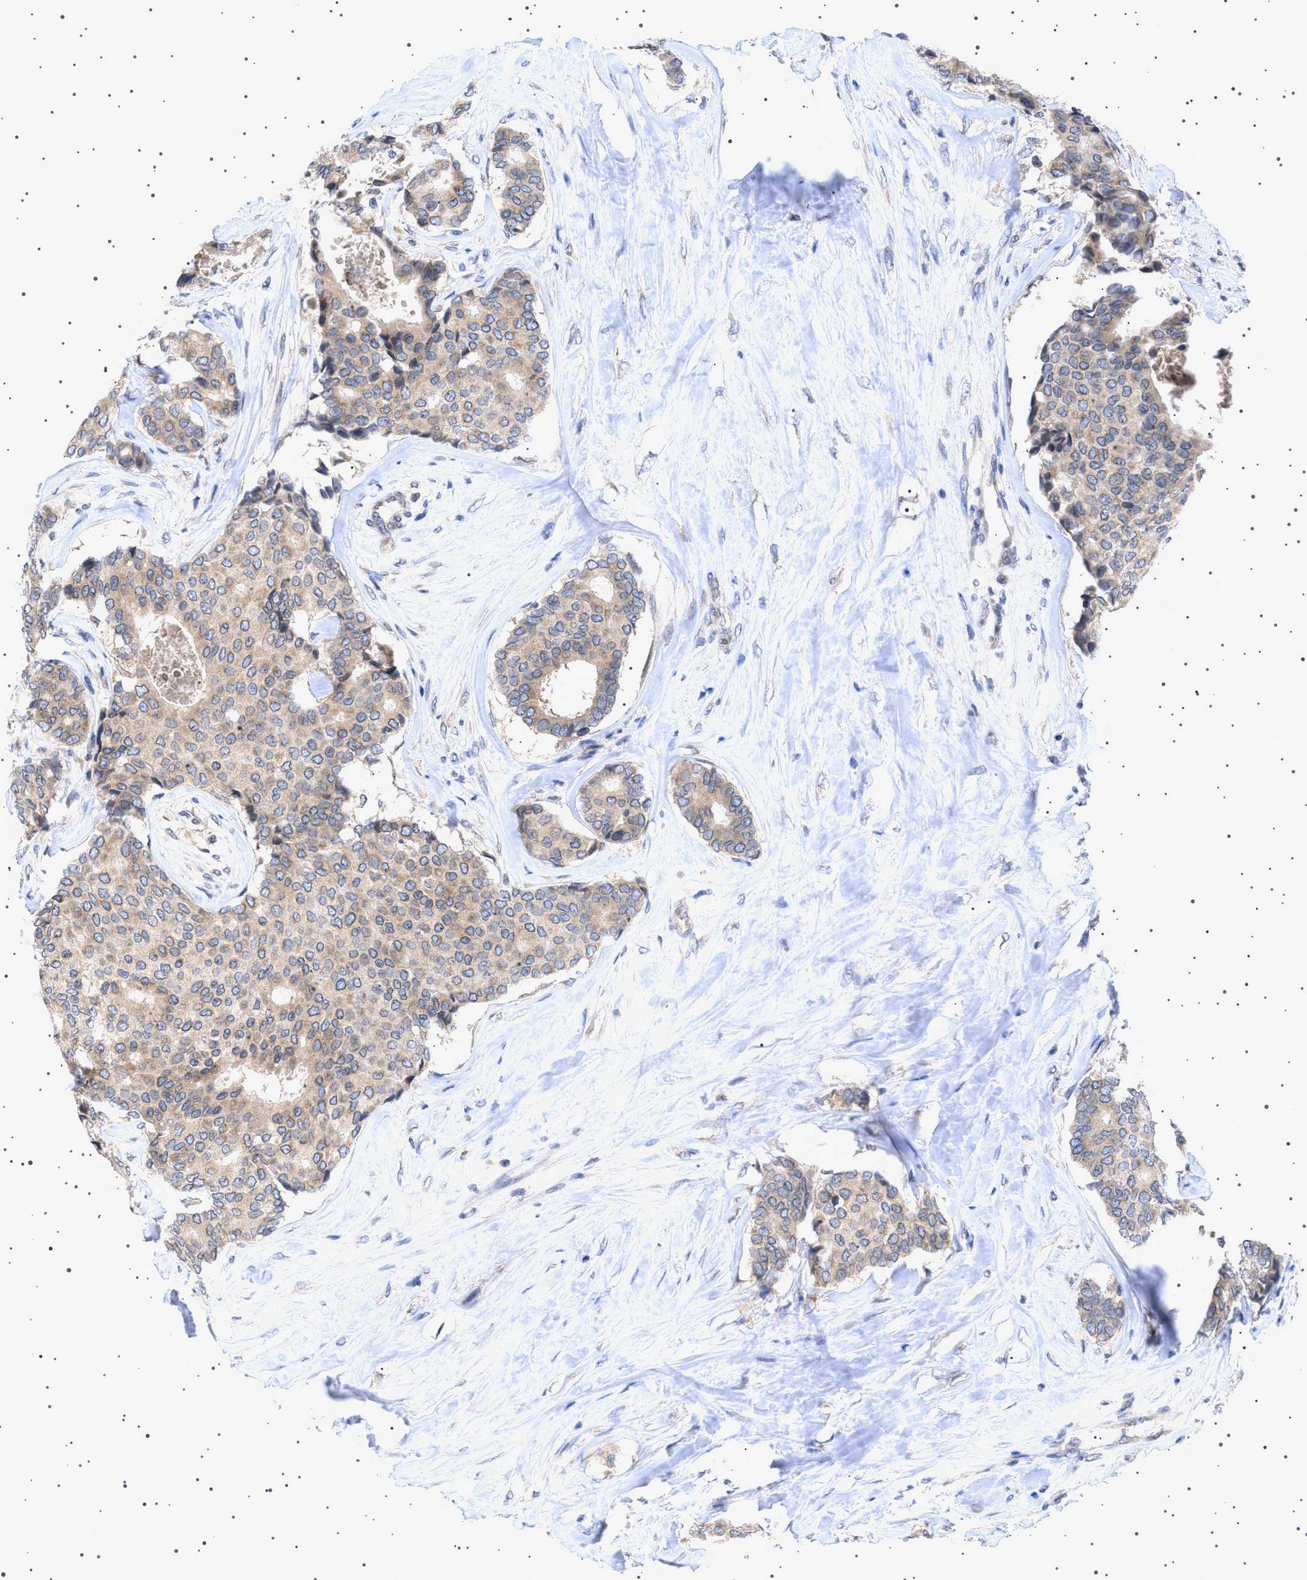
{"staining": {"intensity": "weak", "quantity": ">75%", "location": "cytoplasmic/membranous,nuclear"}, "tissue": "breast cancer", "cell_type": "Tumor cells", "image_type": "cancer", "snomed": [{"axis": "morphology", "description": "Duct carcinoma"}, {"axis": "topography", "description": "Breast"}], "caption": "A brown stain labels weak cytoplasmic/membranous and nuclear expression of a protein in infiltrating ductal carcinoma (breast) tumor cells.", "gene": "NUP93", "patient": {"sex": "female", "age": 75}}